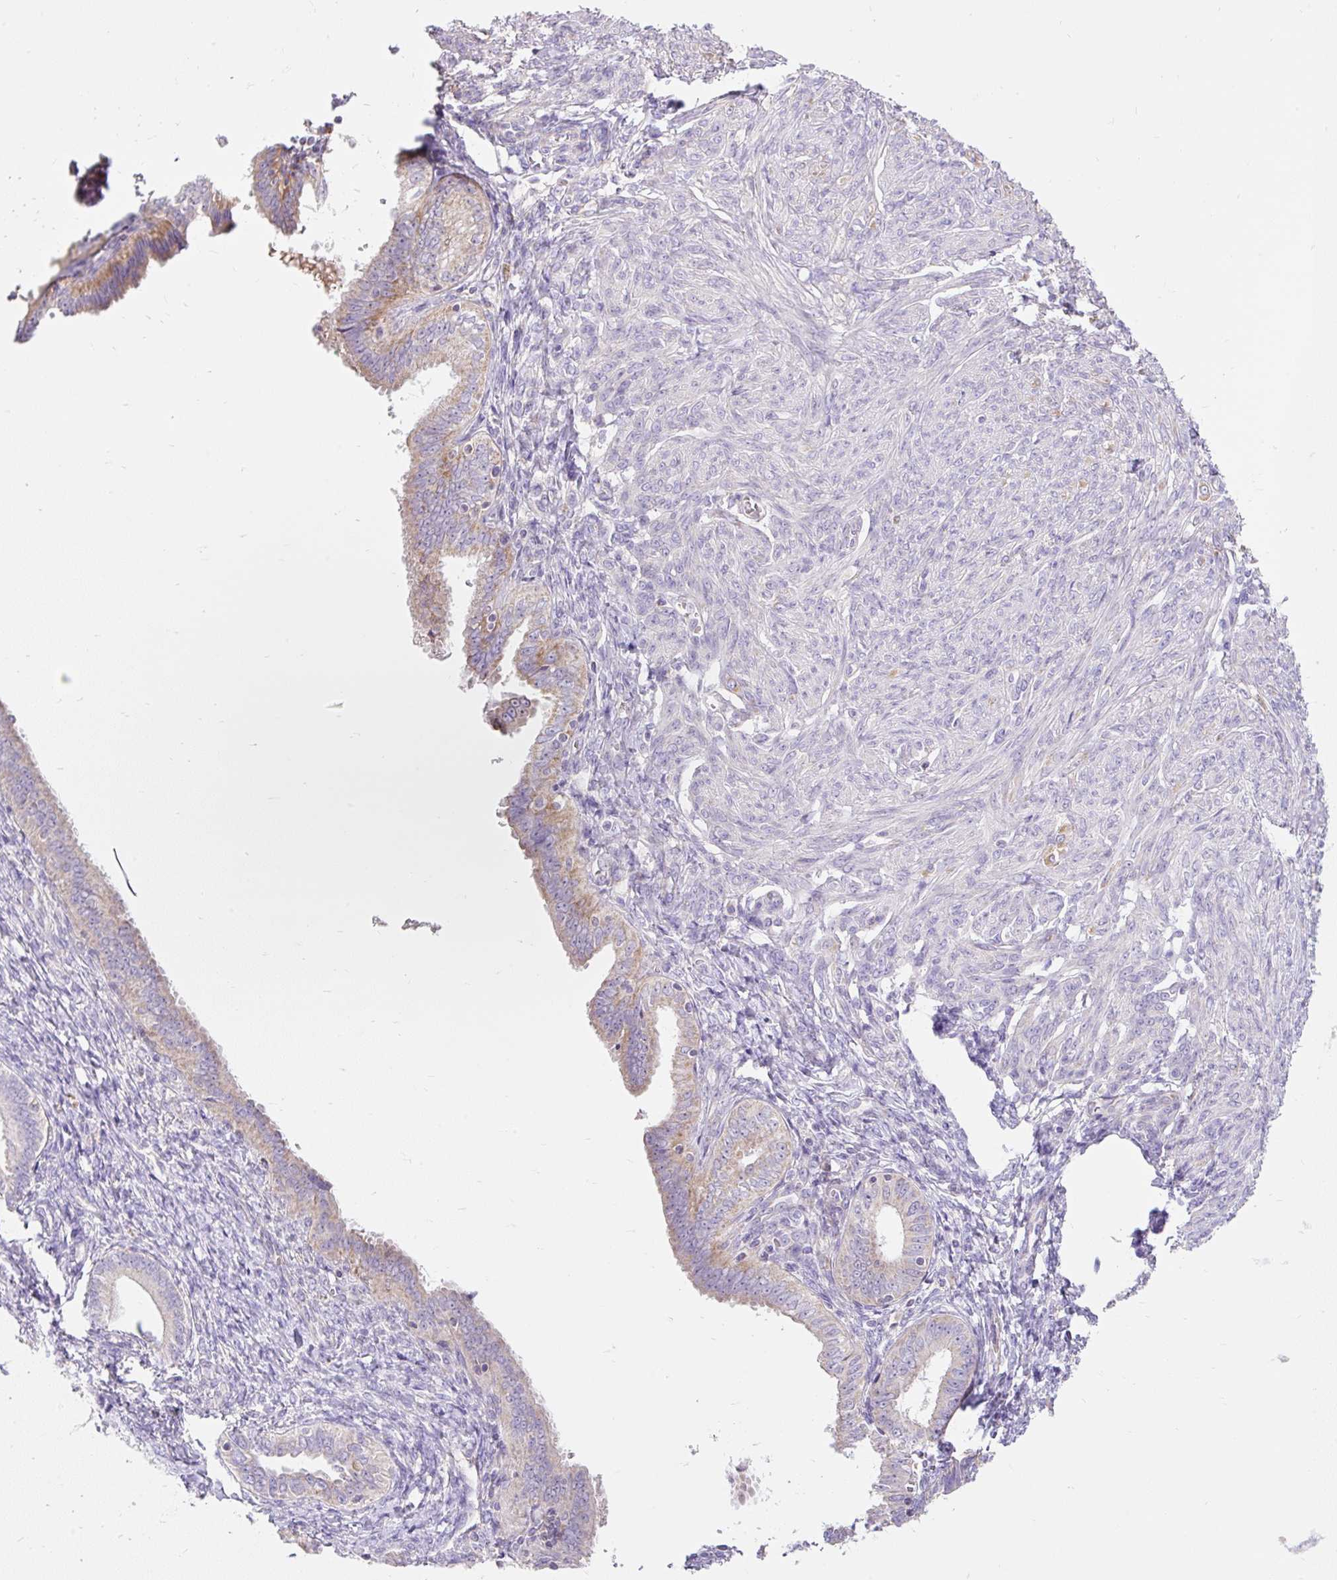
{"staining": {"intensity": "weak", "quantity": "25%-75%", "location": "cytoplasmic/membranous"}, "tissue": "endometrial cancer", "cell_type": "Tumor cells", "image_type": "cancer", "snomed": [{"axis": "morphology", "description": "Adenocarcinoma, NOS"}, {"axis": "topography", "description": "Endometrium"}], "caption": "Weak cytoplasmic/membranous positivity is present in approximately 25%-75% of tumor cells in adenocarcinoma (endometrial). The staining is performed using DAB brown chromogen to label protein expression. The nuclei are counter-stained blue using hematoxylin.", "gene": "PMAIP1", "patient": {"sex": "female", "age": 87}}